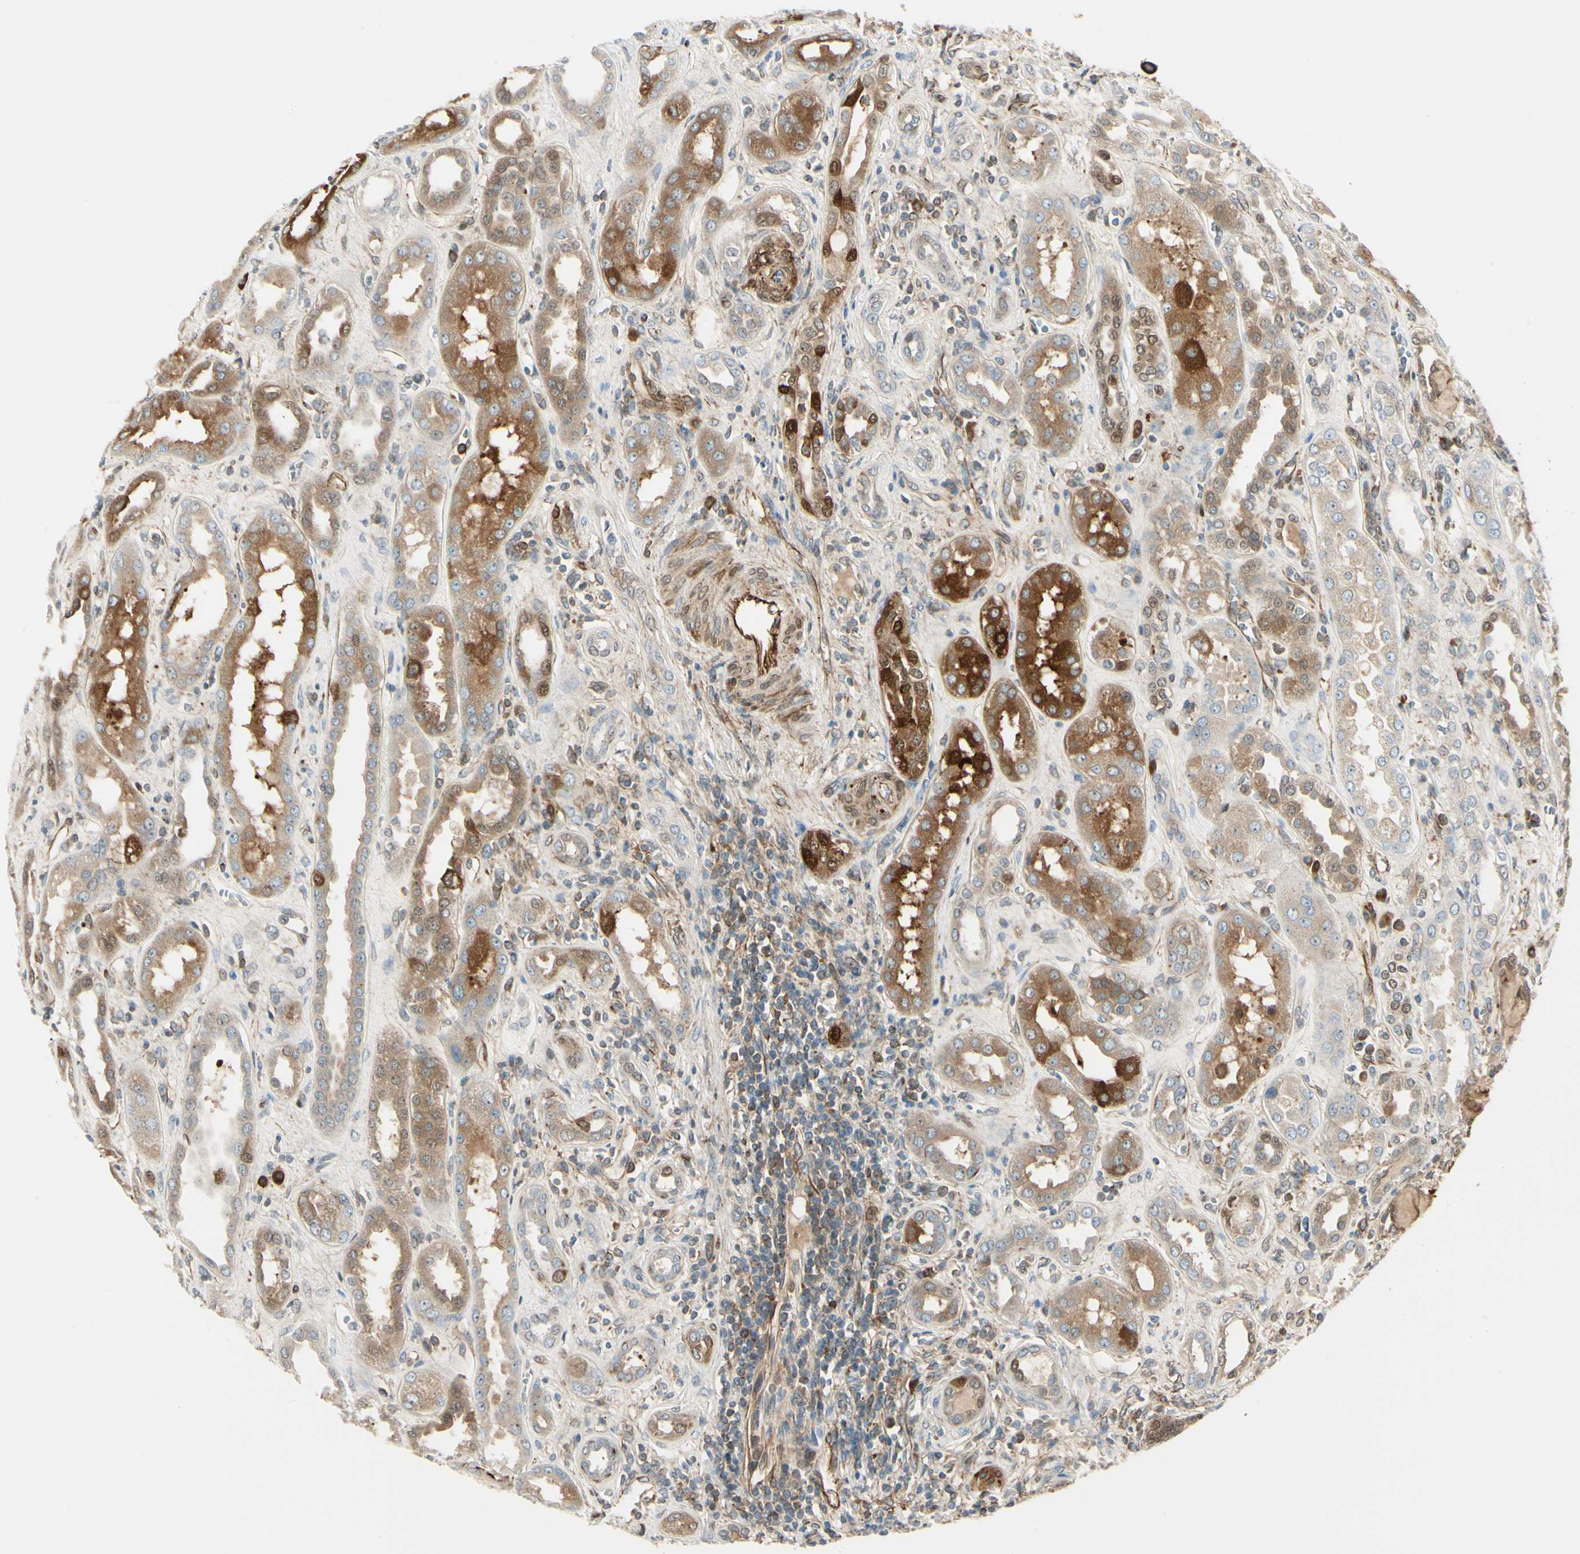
{"staining": {"intensity": "moderate", "quantity": "25%-75%", "location": "cytoplasmic/membranous"}, "tissue": "kidney", "cell_type": "Cells in glomeruli", "image_type": "normal", "snomed": [{"axis": "morphology", "description": "Normal tissue, NOS"}, {"axis": "topography", "description": "Kidney"}], "caption": "Immunohistochemical staining of unremarkable kidney demonstrates 25%-75% levels of moderate cytoplasmic/membranous protein staining in about 25%-75% of cells in glomeruli. (brown staining indicates protein expression, while blue staining denotes nuclei).", "gene": "FTH1", "patient": {"sex": "male", "age": 59}}